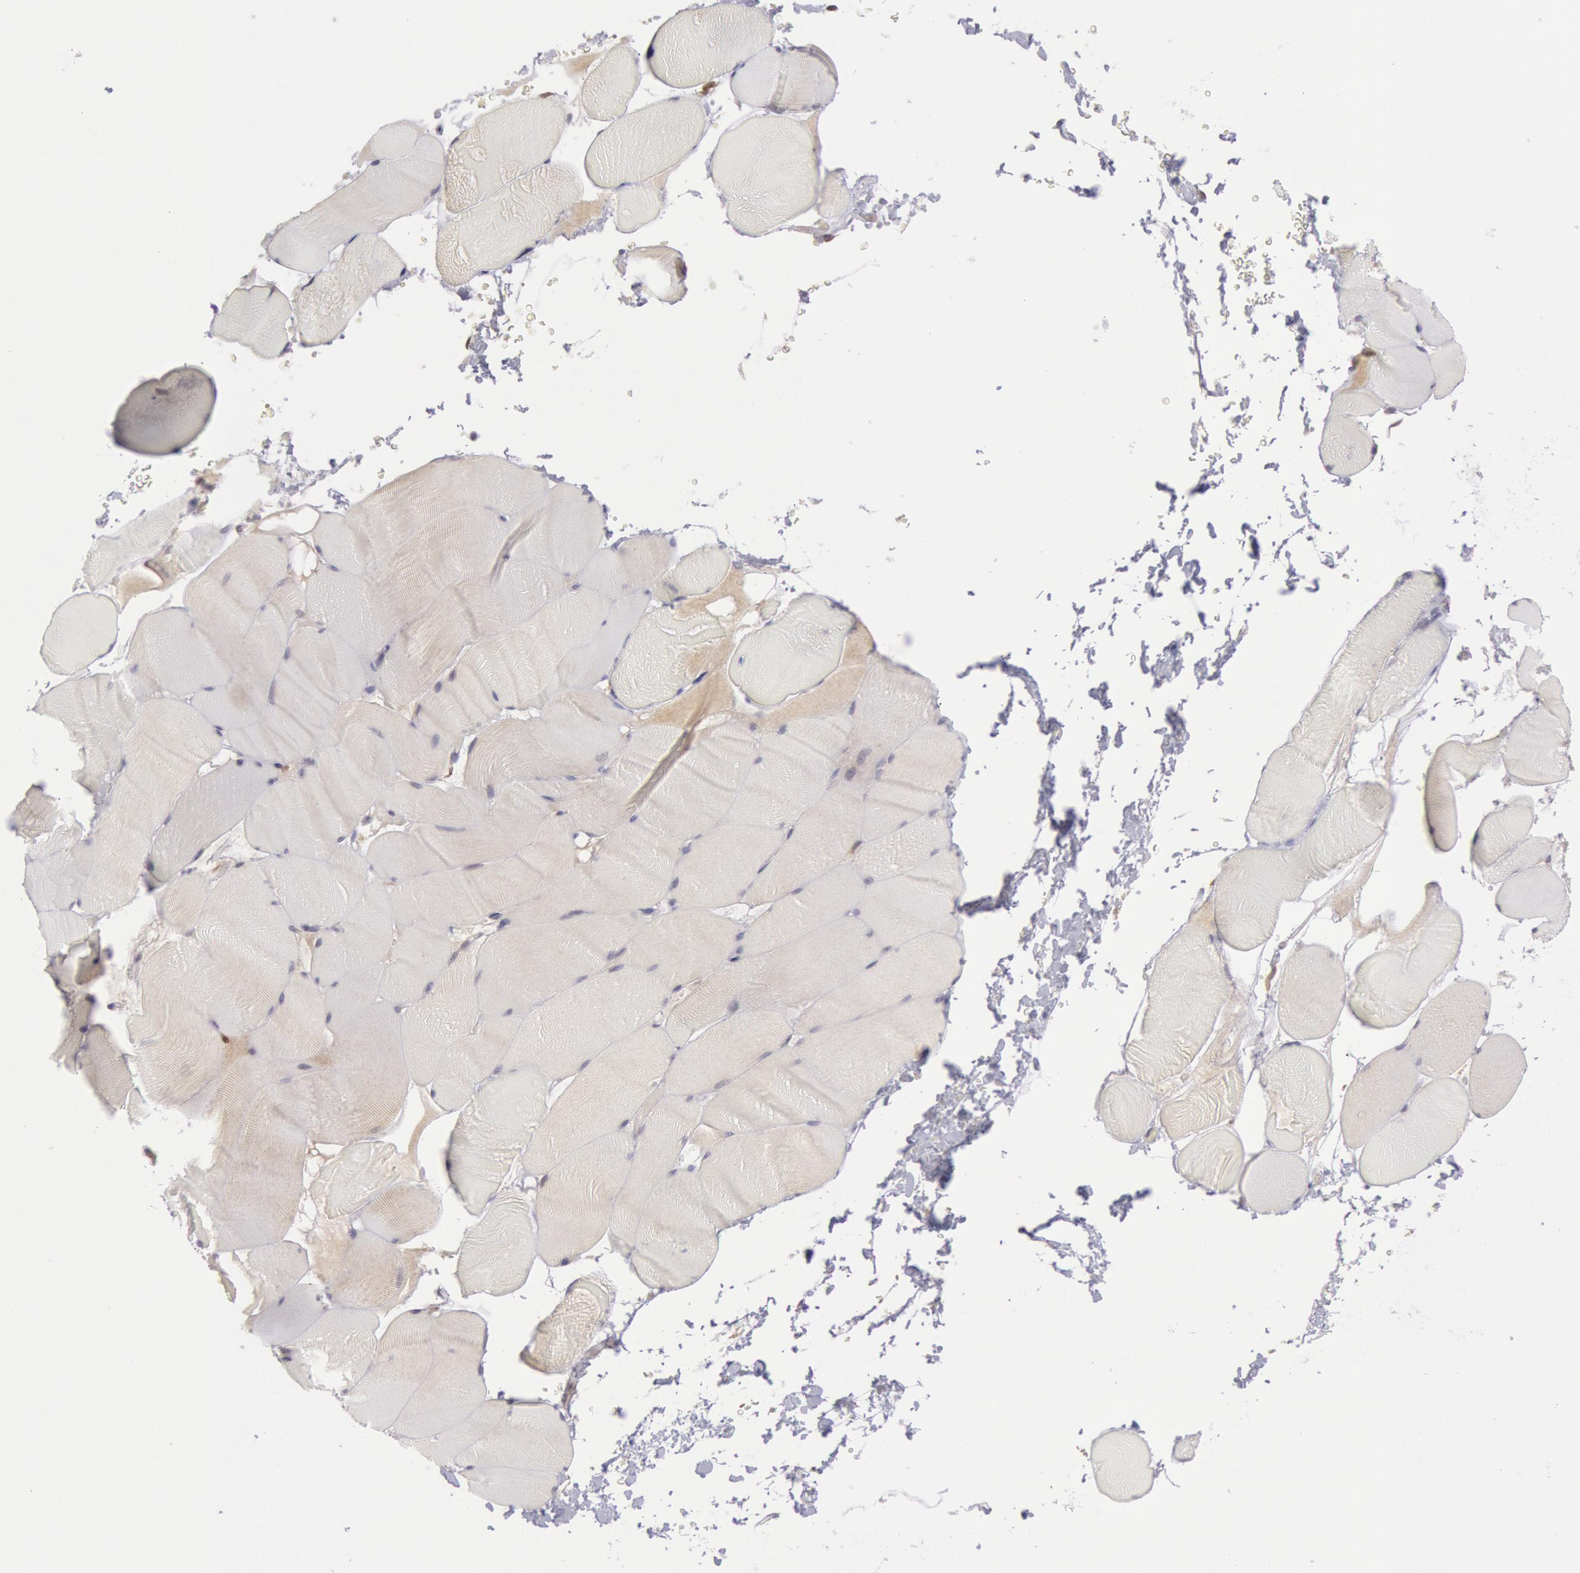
{"staining": {"intensity": "negative", "quantity": "none", "location": "none"}, "tissue": "skeletal muscle", "cell_type": "Myocytes", "image_type": "normal", "snomed": [{"axis": "morphology", "description": "Normal tissue, NOS"}, {"axis": "topography", "description": "Skeletal muscle"}], "caption": "Human skeletal muscle stained for a protein using immunohistochemistry (IHC) demonstrates no positivity in myocytes.", "gene": "PTGS2", "patient": {"sex": "male", "age": 62}}